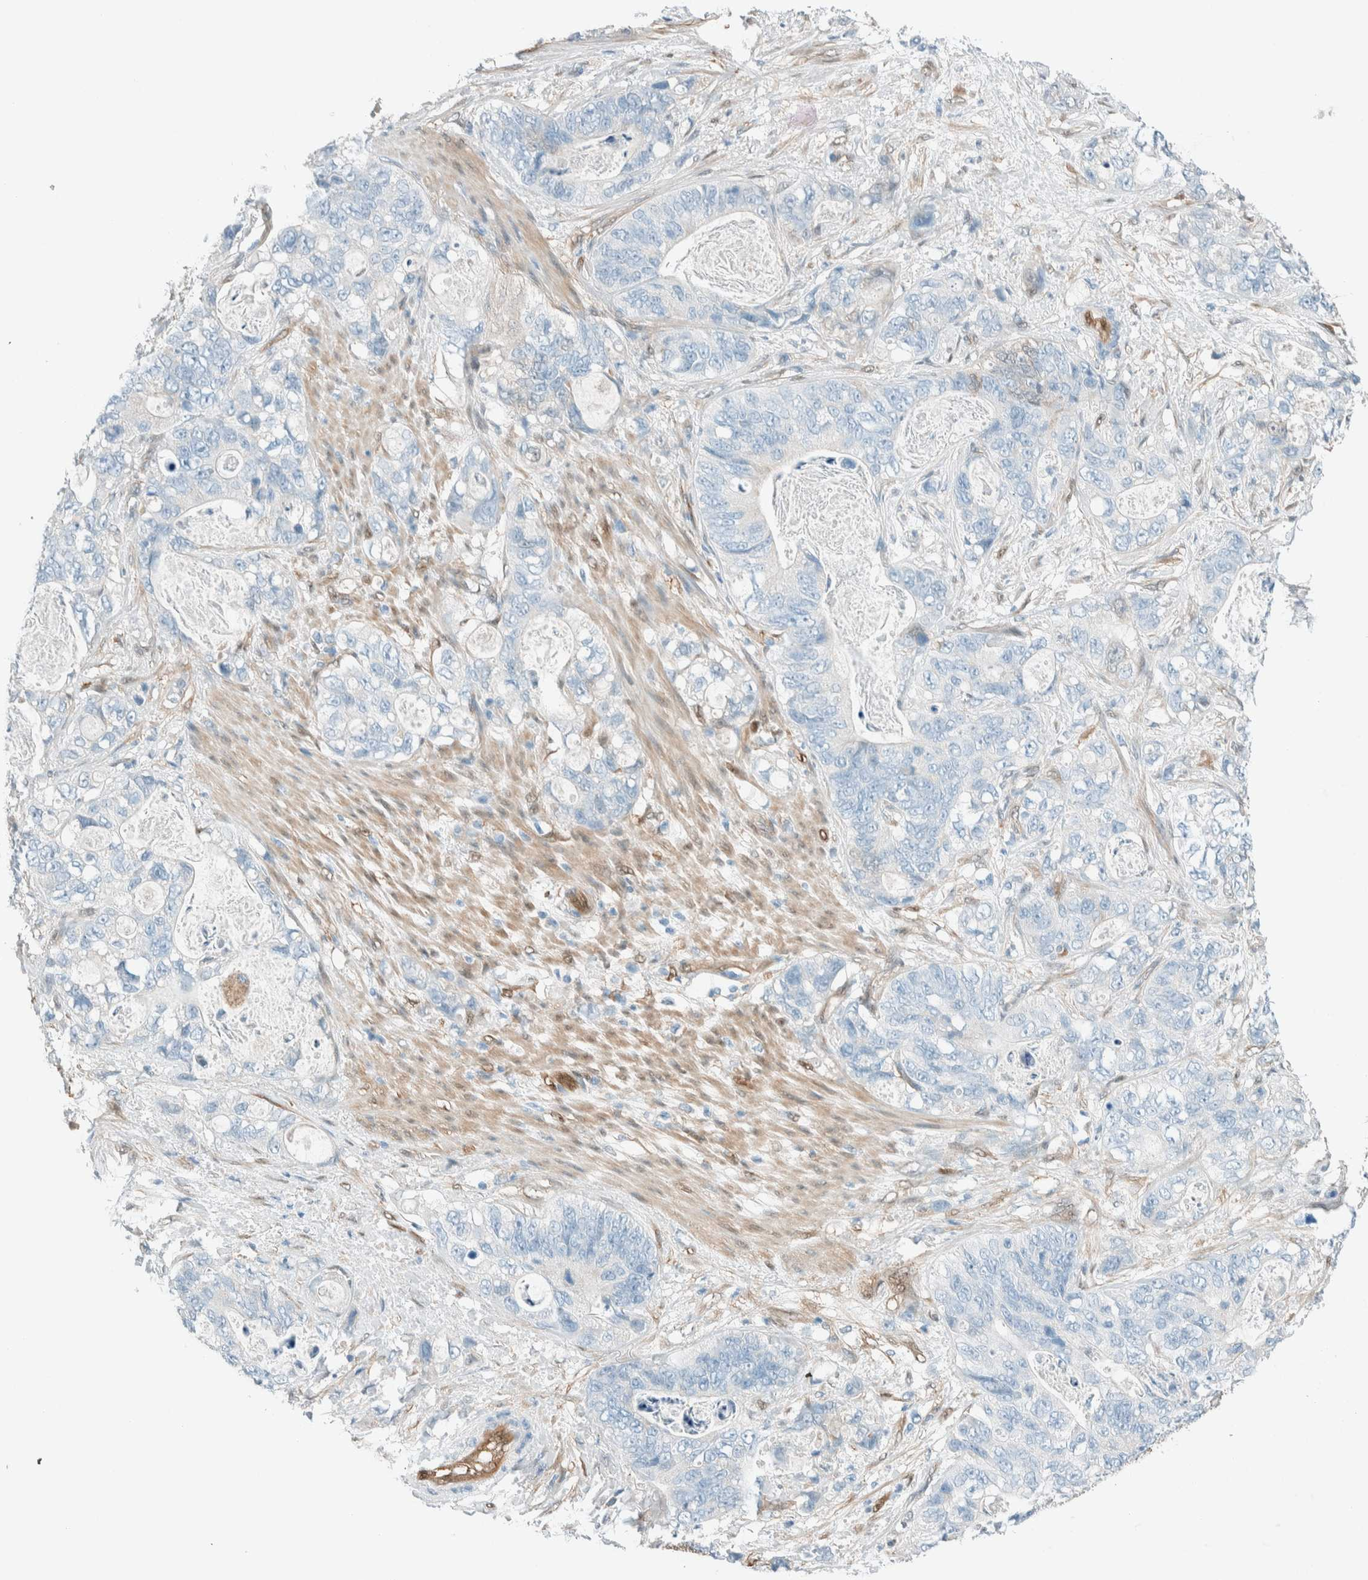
{"staining": {"intensity": "negative", "quantity": "none", "location": "none"}, "tissue": "stomach cancer", "cell_type": "Tumor cells", "image_type": "cancer", "snomed": [{"axis": "morphology", "description": "Normal tissue, NOS"}, {"axis": "morphology", "description": "Adenocarcinoma, NOS"}, {"axis": "topography", "description": "Stomach"}], "caption": "Immunohistochemistry (IHC) micrograph of stomach cancer (adenocarcinoma) stained for a protein (brown), which exhibits no expression in tumor cells.", "gene": "NXN", "patient": {"sex": "female", "age": 89}}